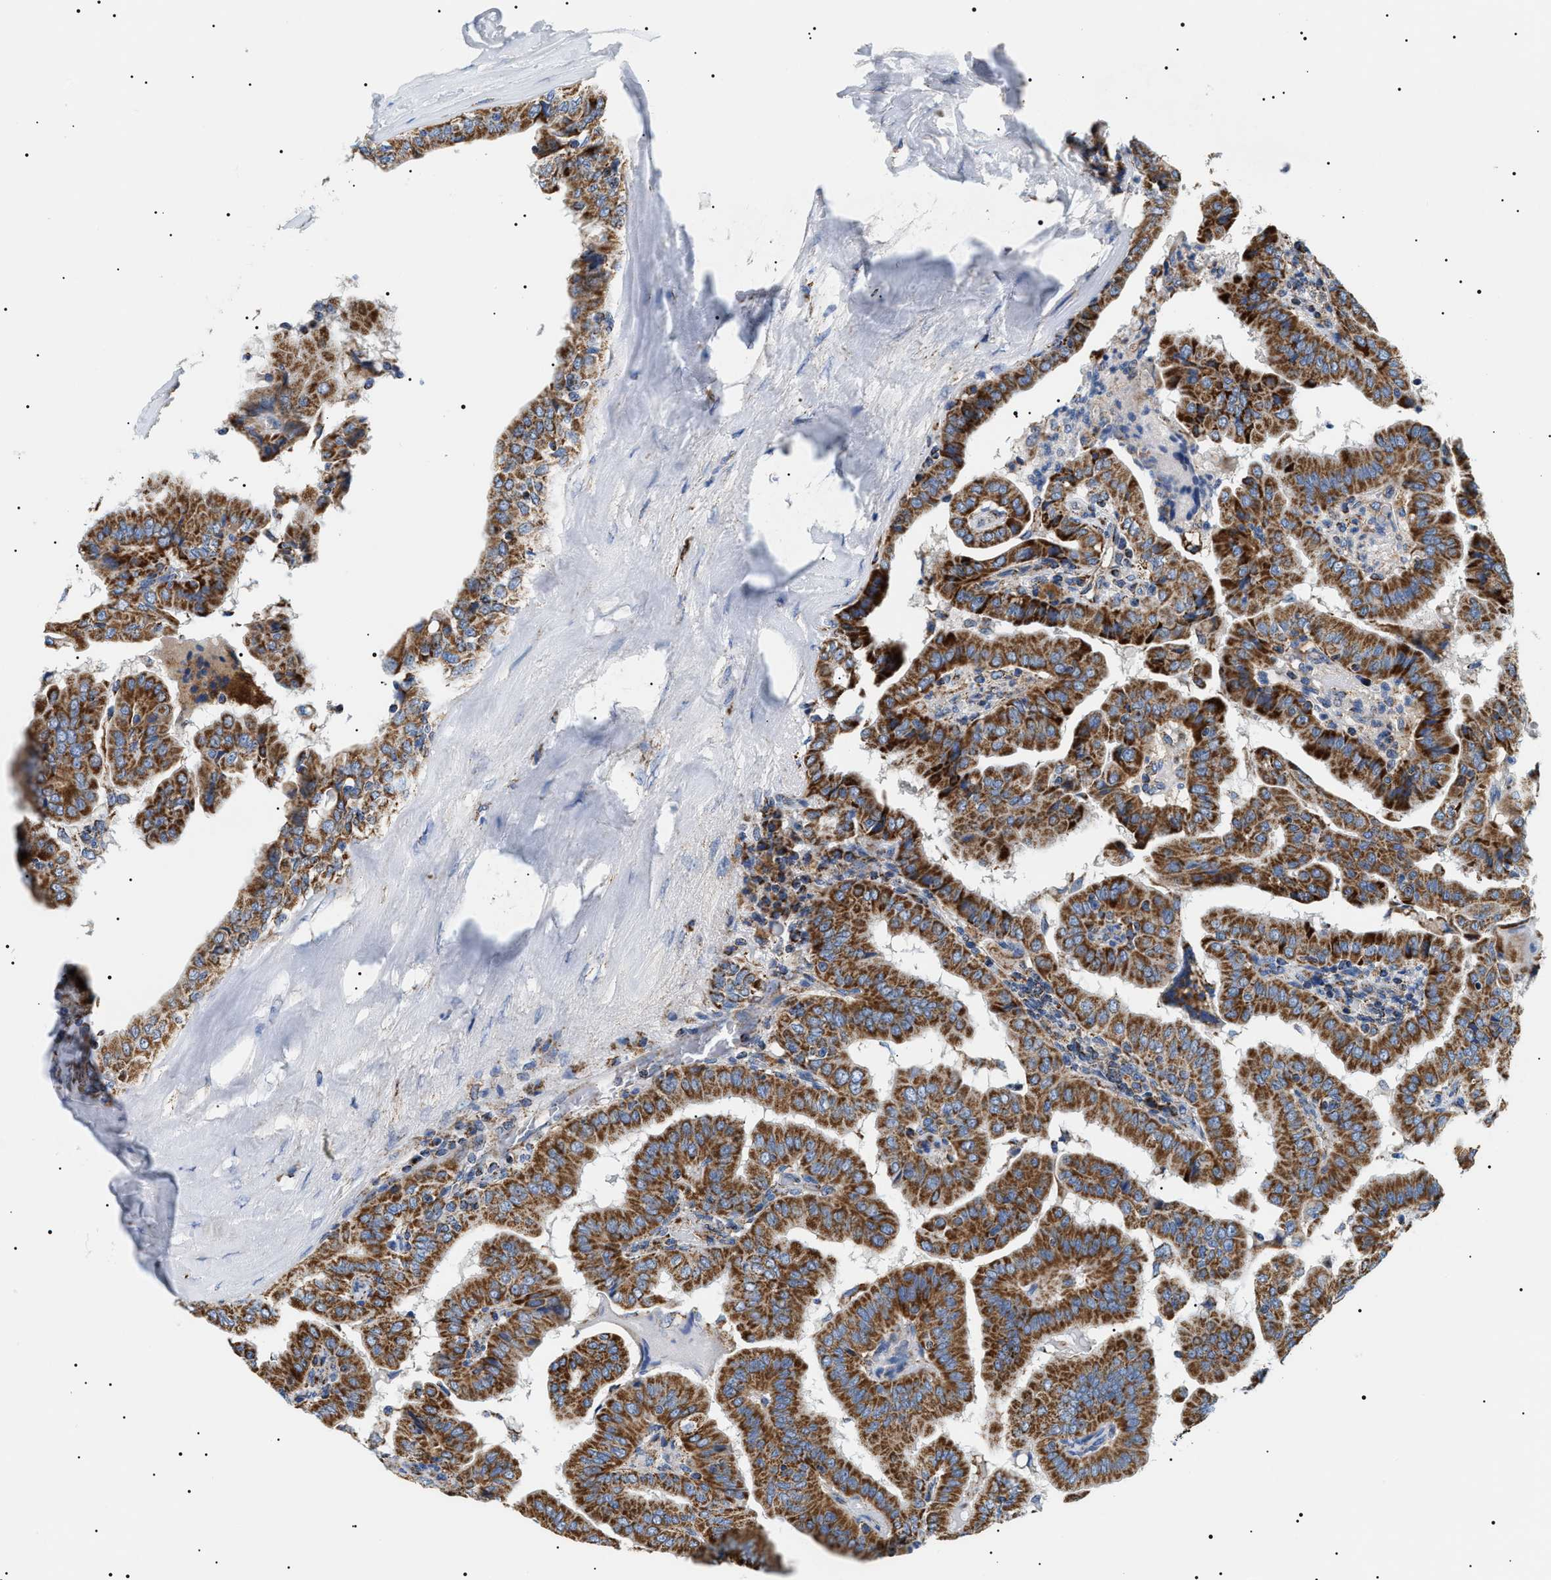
{"staining": {"intensity": "strong", "quantity": ">75%", "location": "cytoplasmic/membranous"}, "tissue": "thyroid cancer", "cell_type": "Tumor cells", "image_type": "cancer", "snomed": [{"axis": "morphology", "description": "Papillary adenocarcinoma, NOS"}, {"axis": "topography", "description": "Thyroid gland"}], "caption": "IHC (DAB (3,3'-diaminobenzidine)) staining of human thyroid cancer (papillary adenocarcinoma) displays strong cytoplasmic/membranous protein positivity in about >75% of tumor cells. The protein of interest is shown in brown color, while the nuclei are stained blue.", "gene": "OXSM", "patient": {"sex": "male", "age": 33}}